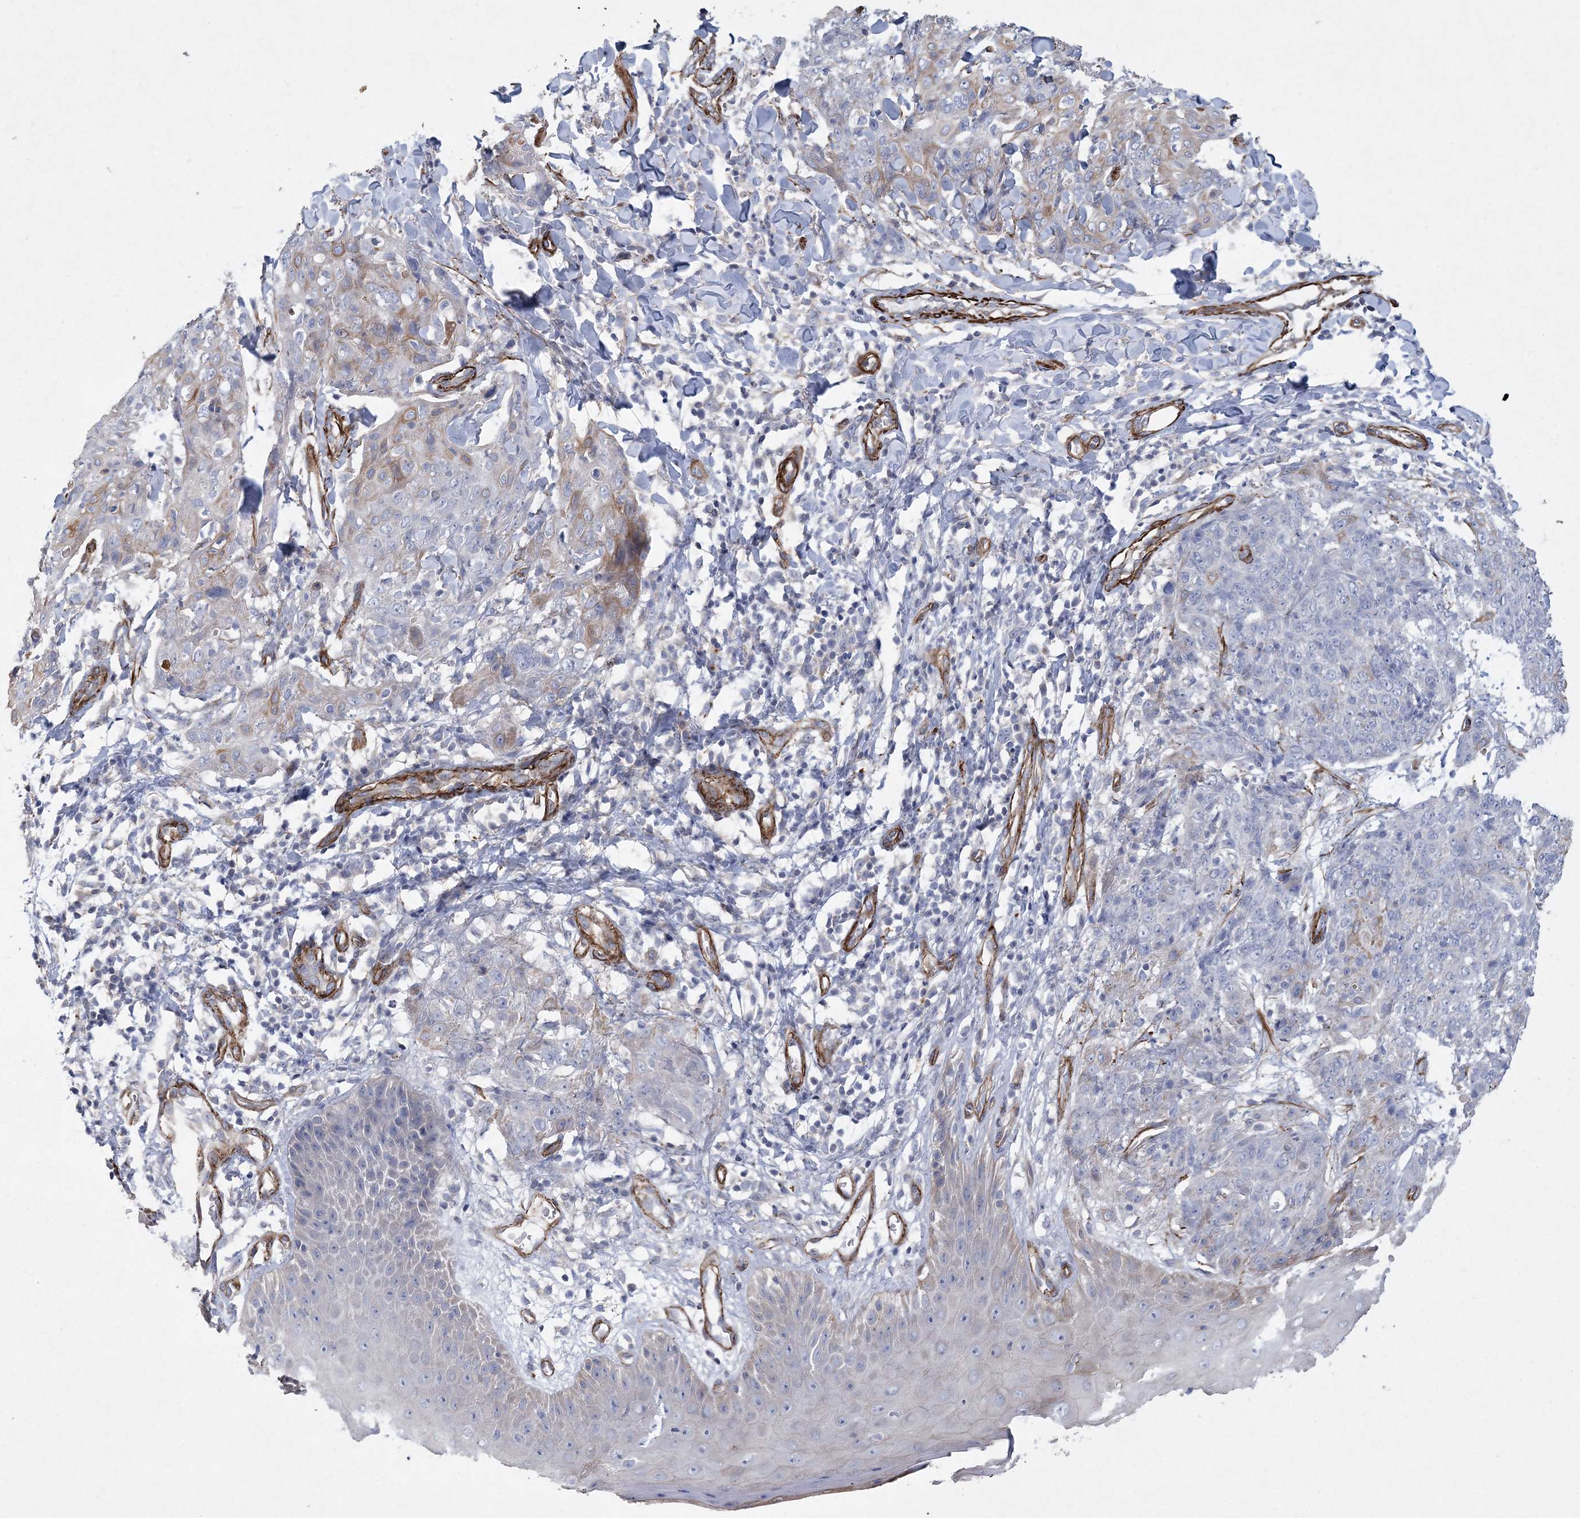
{"staining": {"intensity": "moderate", "quantity": "<25%", "location": "cytoplasmic/membranous"}, "tissue": "skin cancer", "cell_type": "Tumor cells", "image_type": "cancer", "snomed": [{"axis": "morphology", "description": "Squamous cell carcinoma, NOS"}, {"axis": "topography", "description": "Skin"}, {"axis": "topography", "description": "Vulva"}], "caption": "This image exhibits IHC staining of human skin cancer, with low moderate cytoplasmic/membranous positivity in about <25% of tumor cells.", "gene": "ARSJ", "patient": {"sex": "female", "age": 85}}